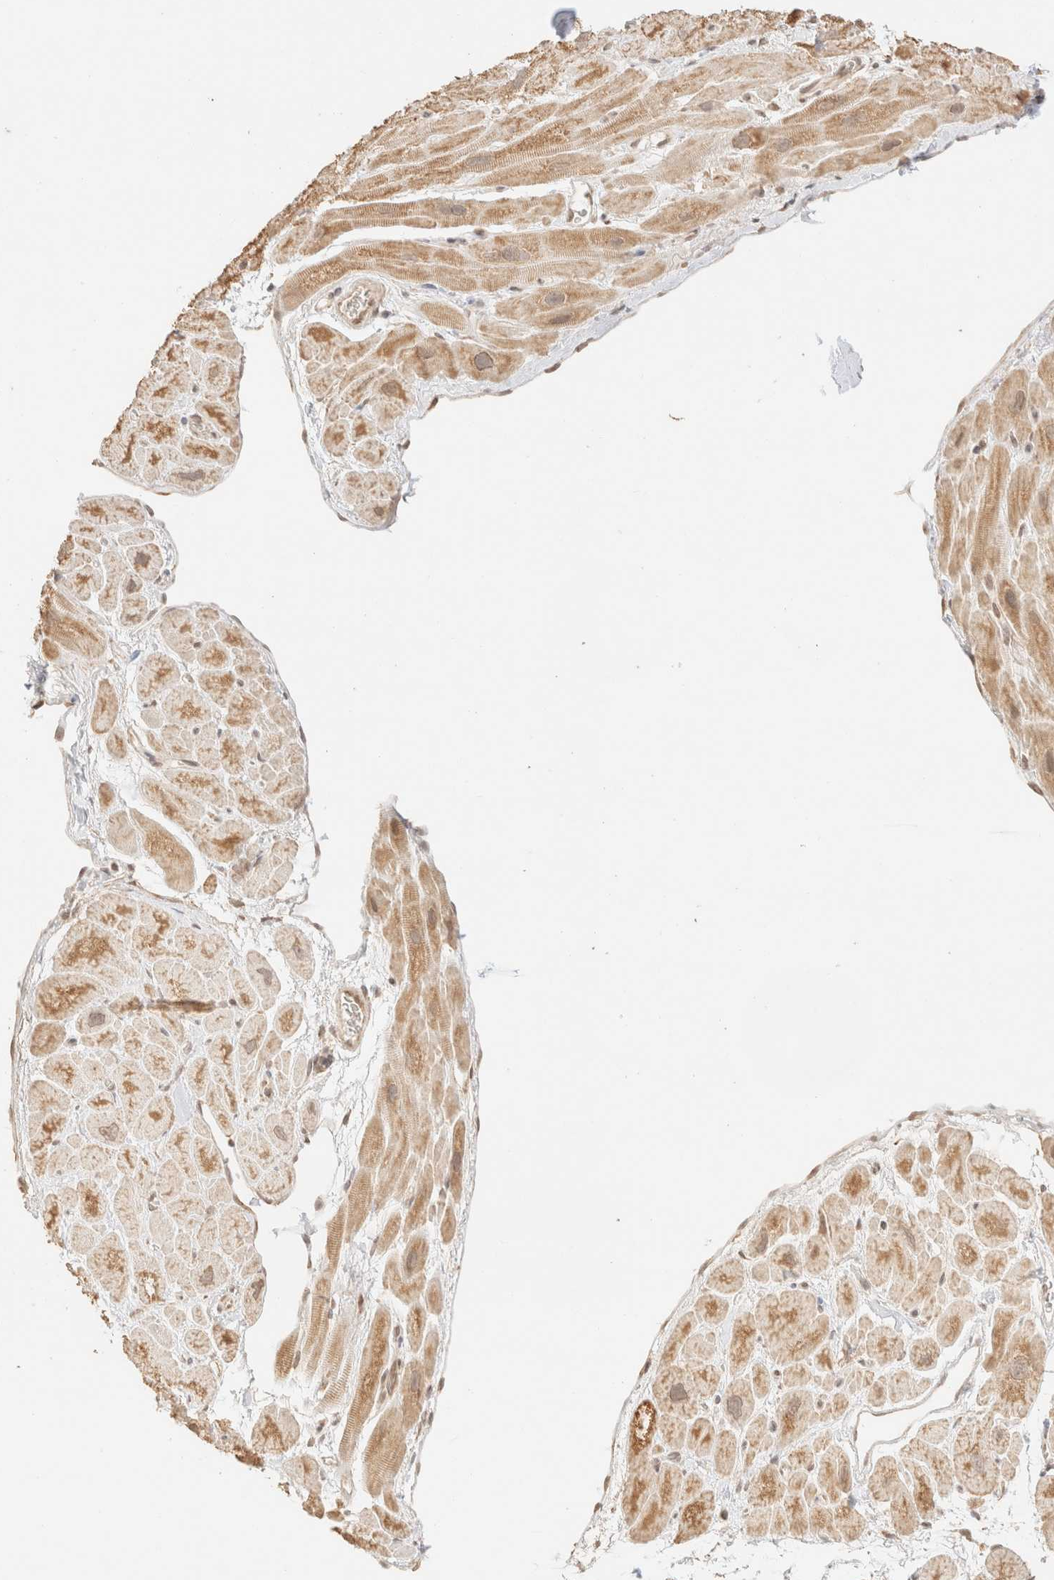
{"staining": {"intensity": "moderate", "quantity": ">75%", "location": "cytoplasmic/membranous,nuclear"}, "tissue": "heart muscle", "cell_type": "Cardiomyocytes", "image_type": "normal", "snomed": [{"axis": "morphology", "description": "Normal tissue, NOS"}, {"axis": "topography", "description": "Heart"}], "caption": "Brown immunohistochemical staining in normal heart muscle displays moderate cytoplasmic/membranous,nuclear expression in about >75% of cardiomyocytes.", "gene": "TACO1", "patient": {"sex": "male", "age": 49}}